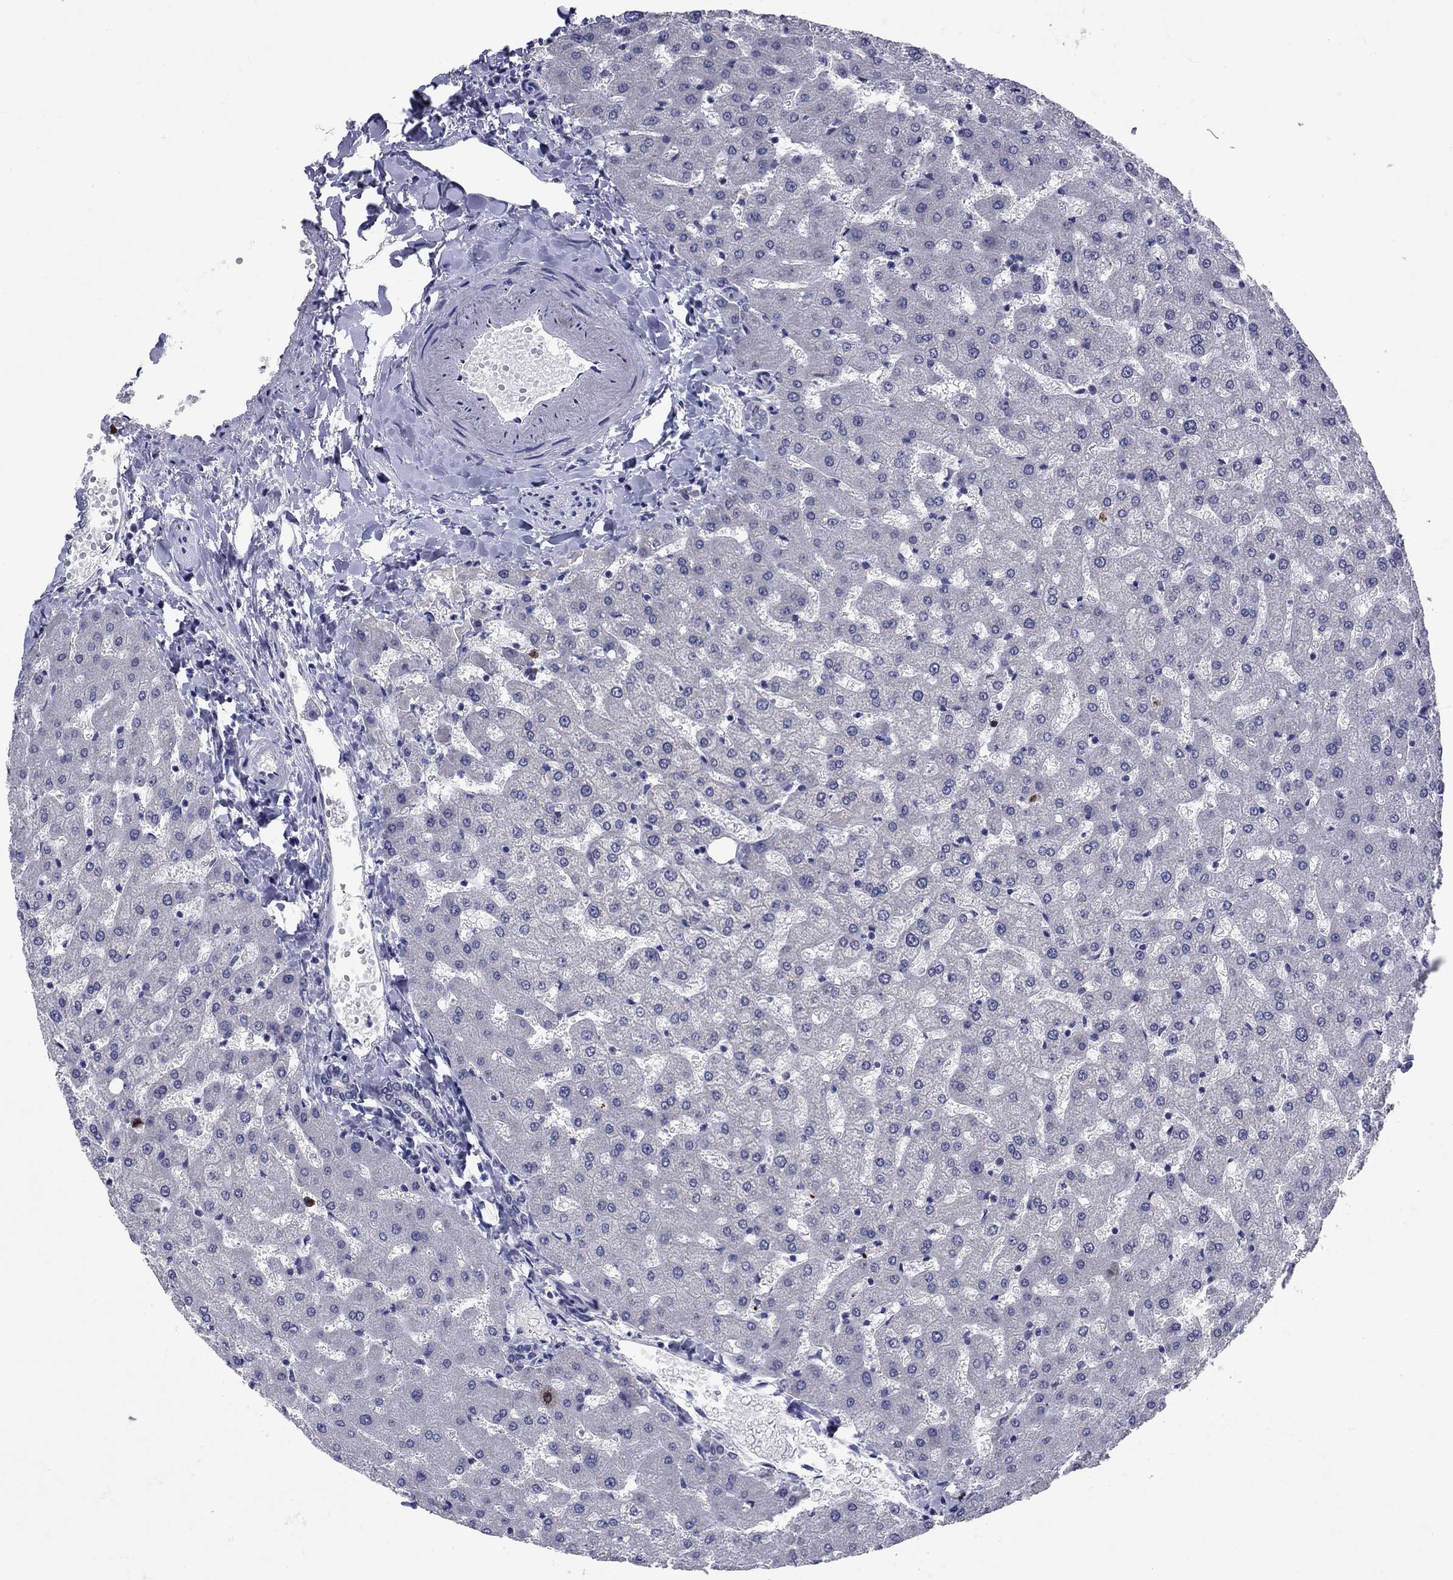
{"staining": {"intensity": "negative", "quantity": "none", "location": "none"}, "tissue": "liver", "cell_type": "Cholangiocytes", "image_type": "normal", "snomed": [{"axis": "morphology", "description": "Normal tissue, NOS"}, {"axis": "topography", "description": "Liver"}], "caption": "Immunohistochemical staining of normal human liver shows no significant positivity in cholangiocytes.", "gene": "CDCA5", "patient": {"sex": "female", "age": 50}}